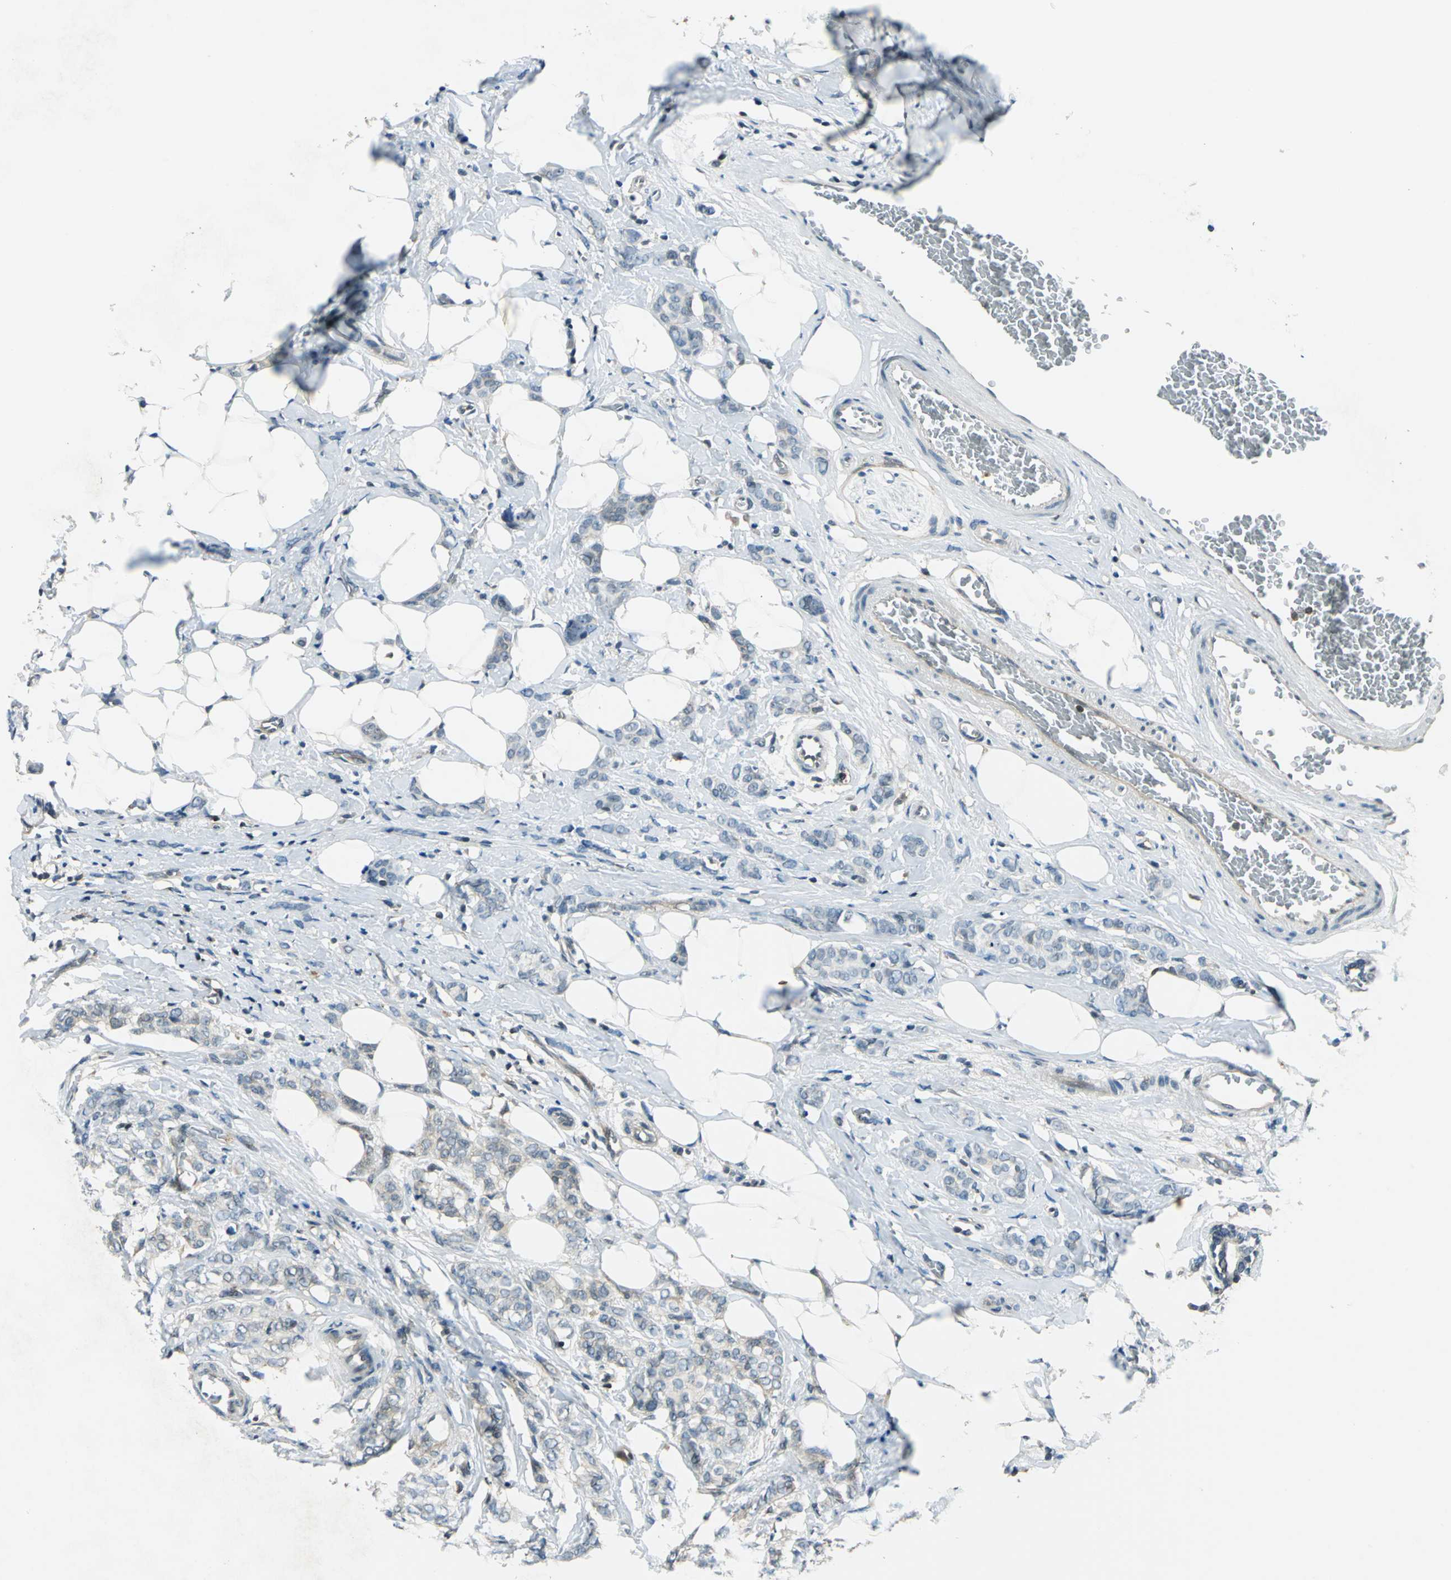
{"staining": {"intensity": "weak", "quantity": "<25%", "location": "cytoplasmic/membranous"}, "tissue": "breast cancer", "cell_type": "Tumor cells", "image_type": "cancer", "snomed": [{"axis": "morphology", "description": "Lobular carcinoma"}, {"axis": "topography", "description": "Breast"}], "caption": "Immunohistochemical staining of human breast lobular carcinoma reveals no significant expression in tumor cells.", "gene": "ARPC3", "patient": {"sex": "female", "age": 60}}